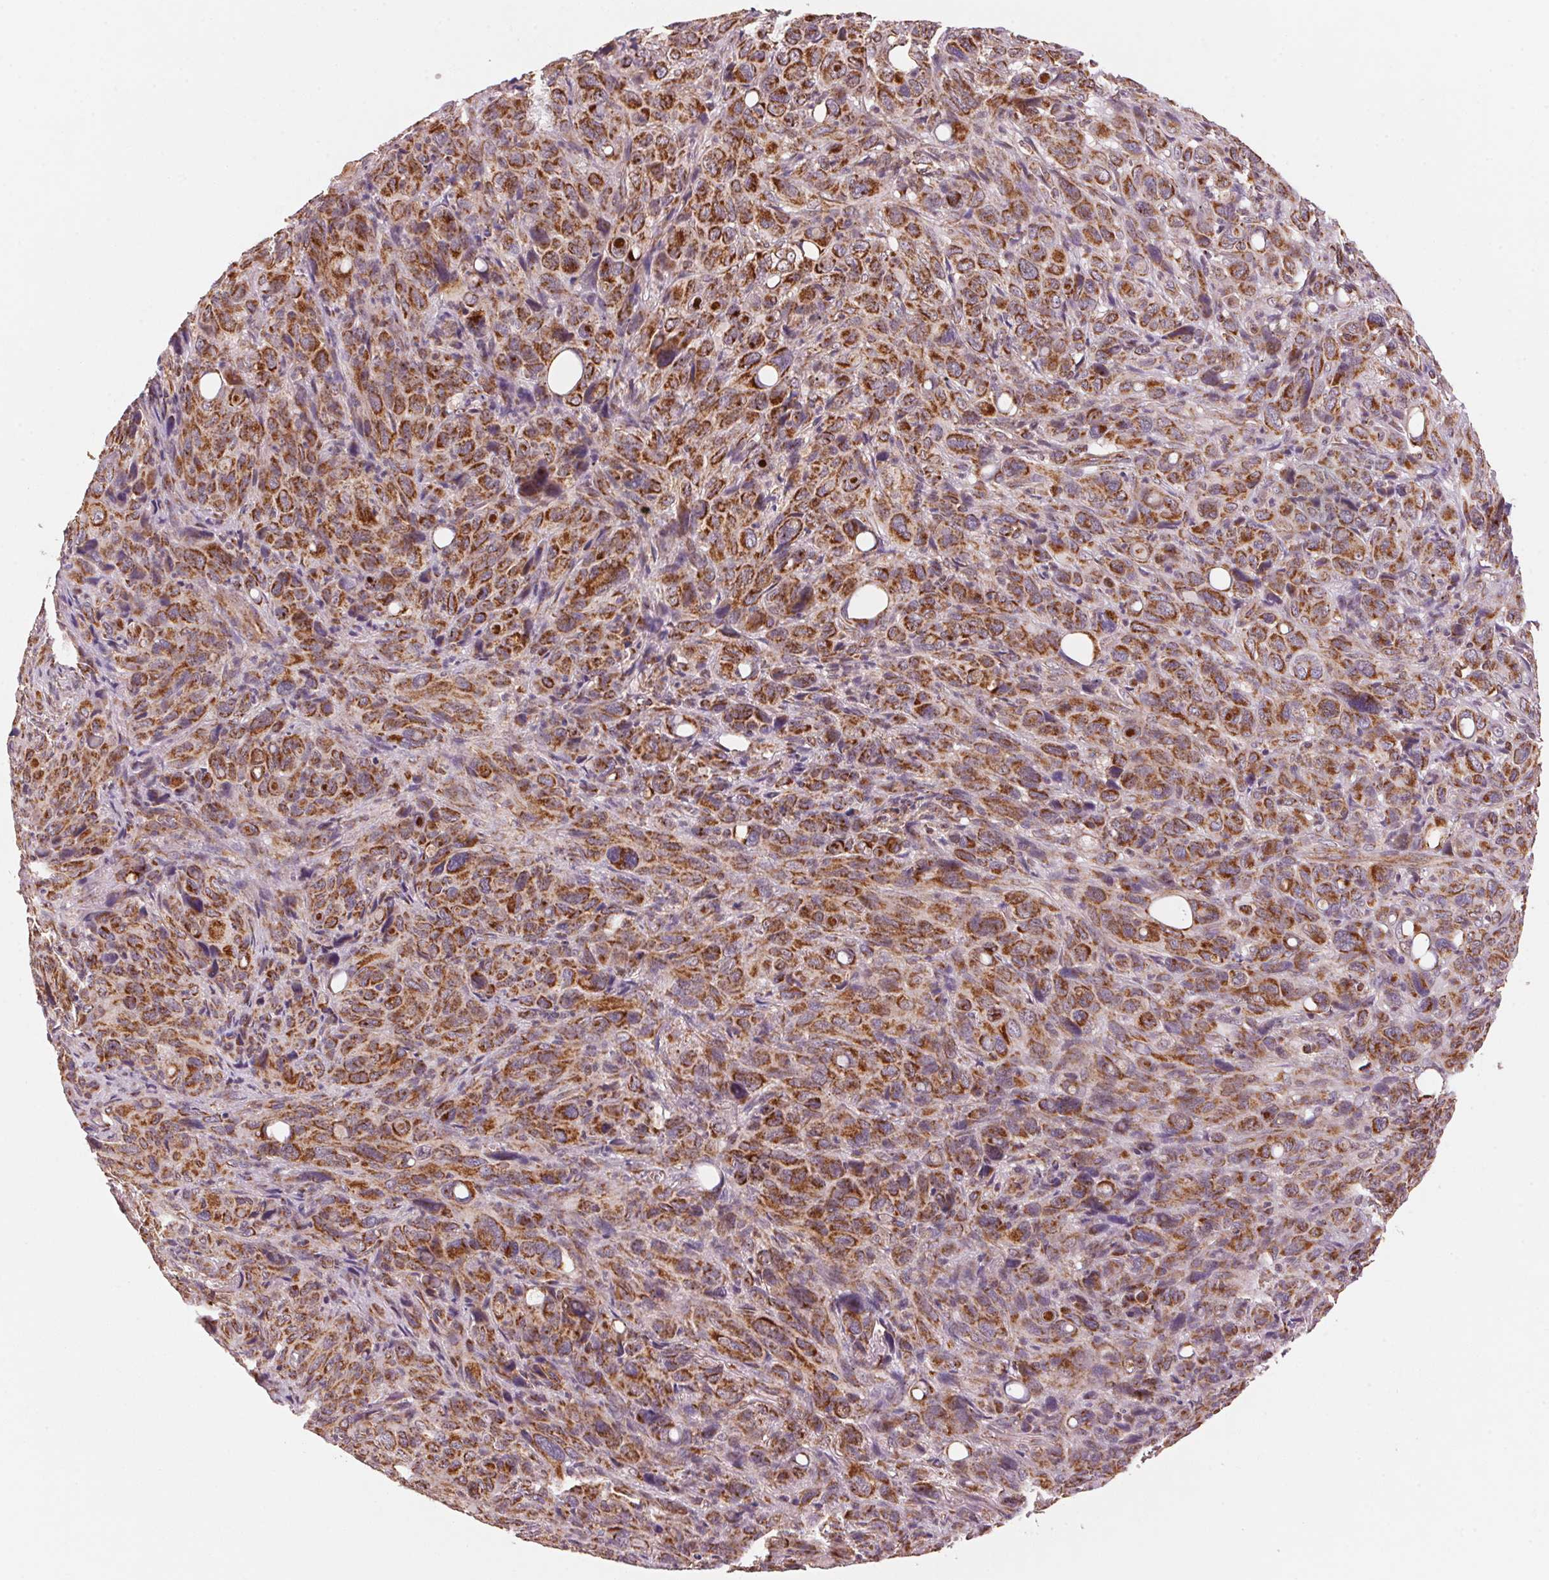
{"staining": {"intensity": "strong", "quantity": ">75%", "location": "cytoplasmic/membranous"}, "tissue": "melanoma", "cell_type": "Tumor cells", "image_type": "cancer", "snomed": [{"axis": "morphology", "description": "Malignant melanoma, Metastatic site"}, {"axis": "topography", "description": "Lung"}], "caption": "DAB (3,3'-diaminobenzidine) immunohistochemical staining of melanoma exhibits strong cytoplasmic/membranous protein expression in about >75% of tumor cells.", "gene": "TOMM70", "patient": {"sex": "male", "age": 48}}